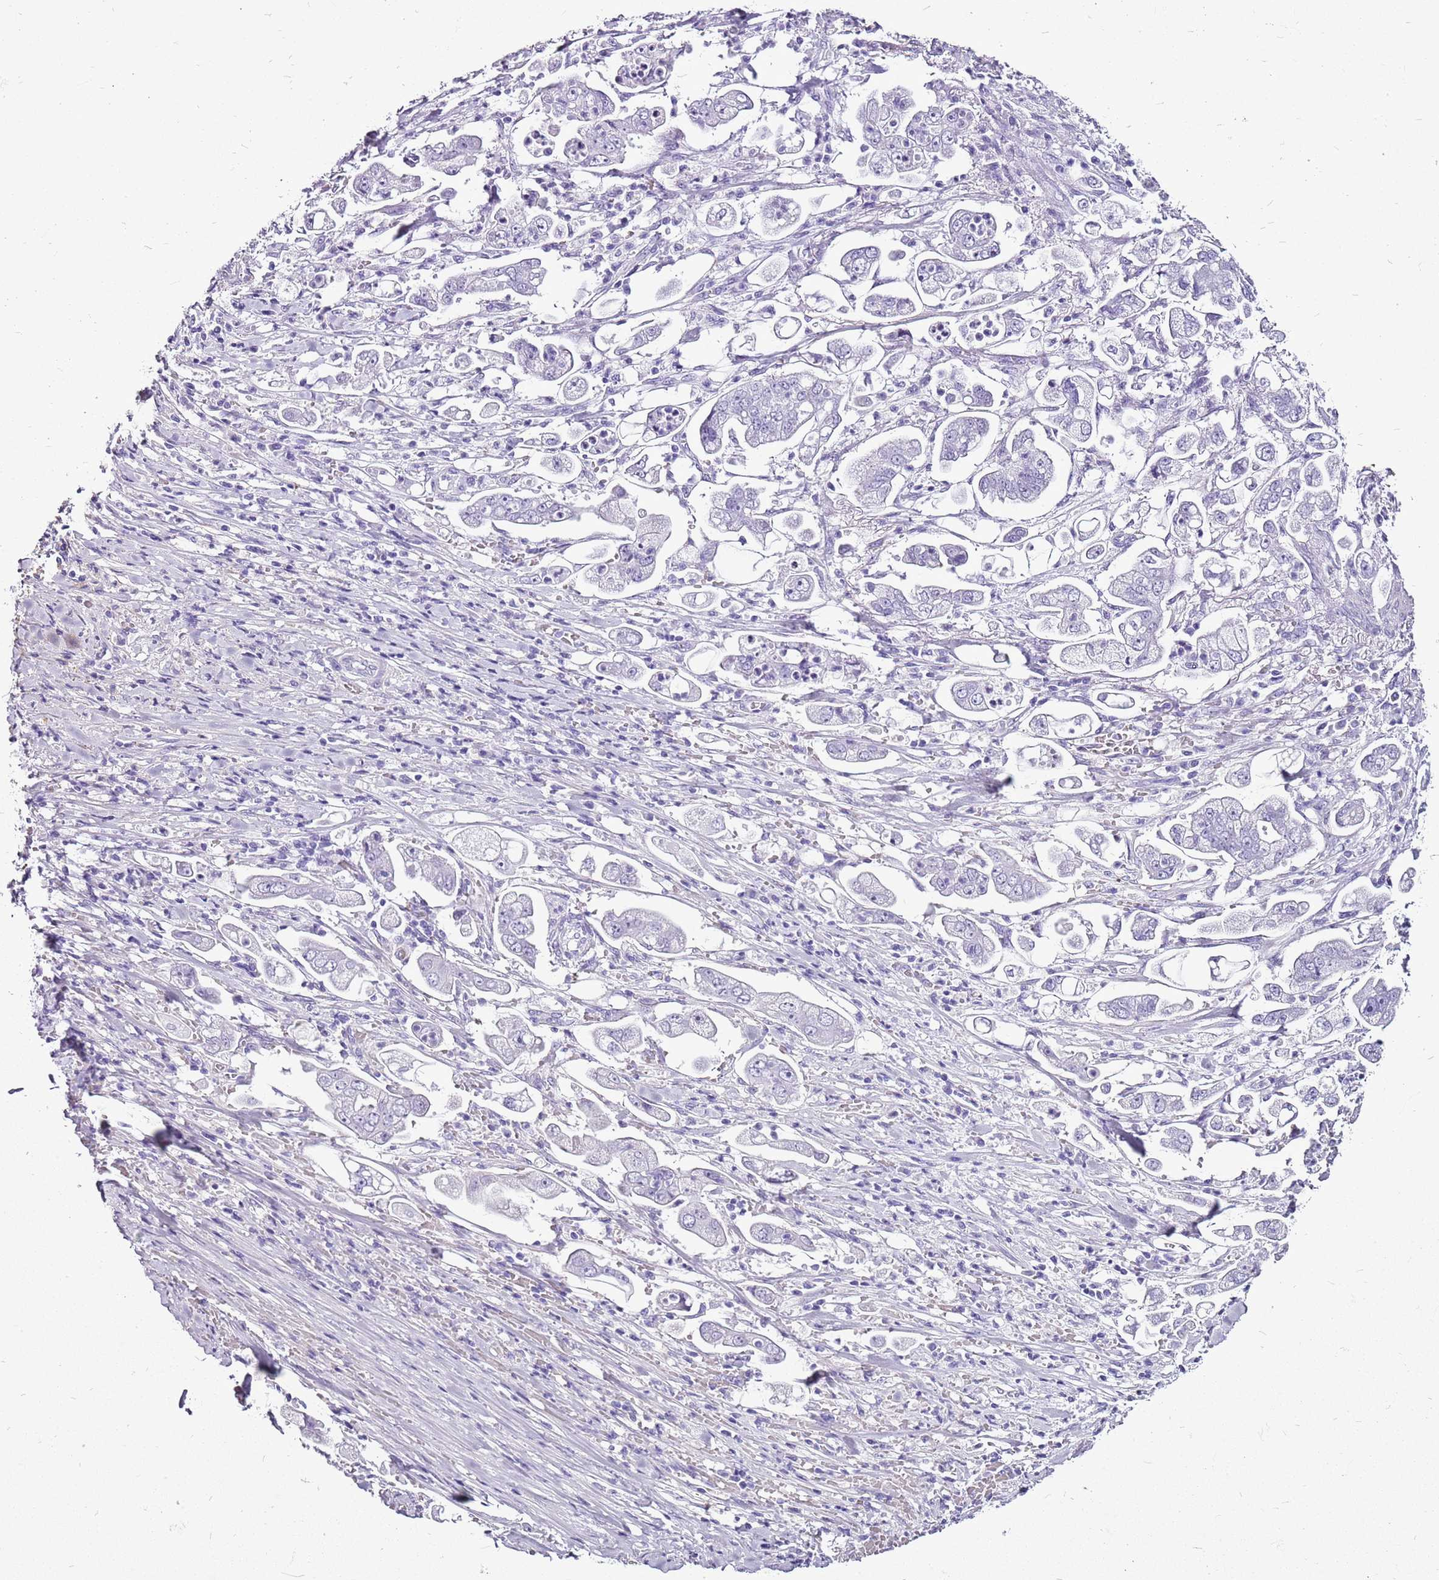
{"staining": {"intensity": "negative", "quantity": "none", "location": "none"}, "tissue": "stomach cancer", "cell_type": "Tumor cells", "image_type": "cancer", "snomed": [{"axis": "morphology", "description": "Adenocarcinoma, NOS"}, {"axis": "topography", "description": "Stomach"}], "caption": "Micrograph shows no significant protein positivity in tumor cells of stomach cancer.", "gene": "ACSS3", "patient": {"sex": "male", "age": 62}}